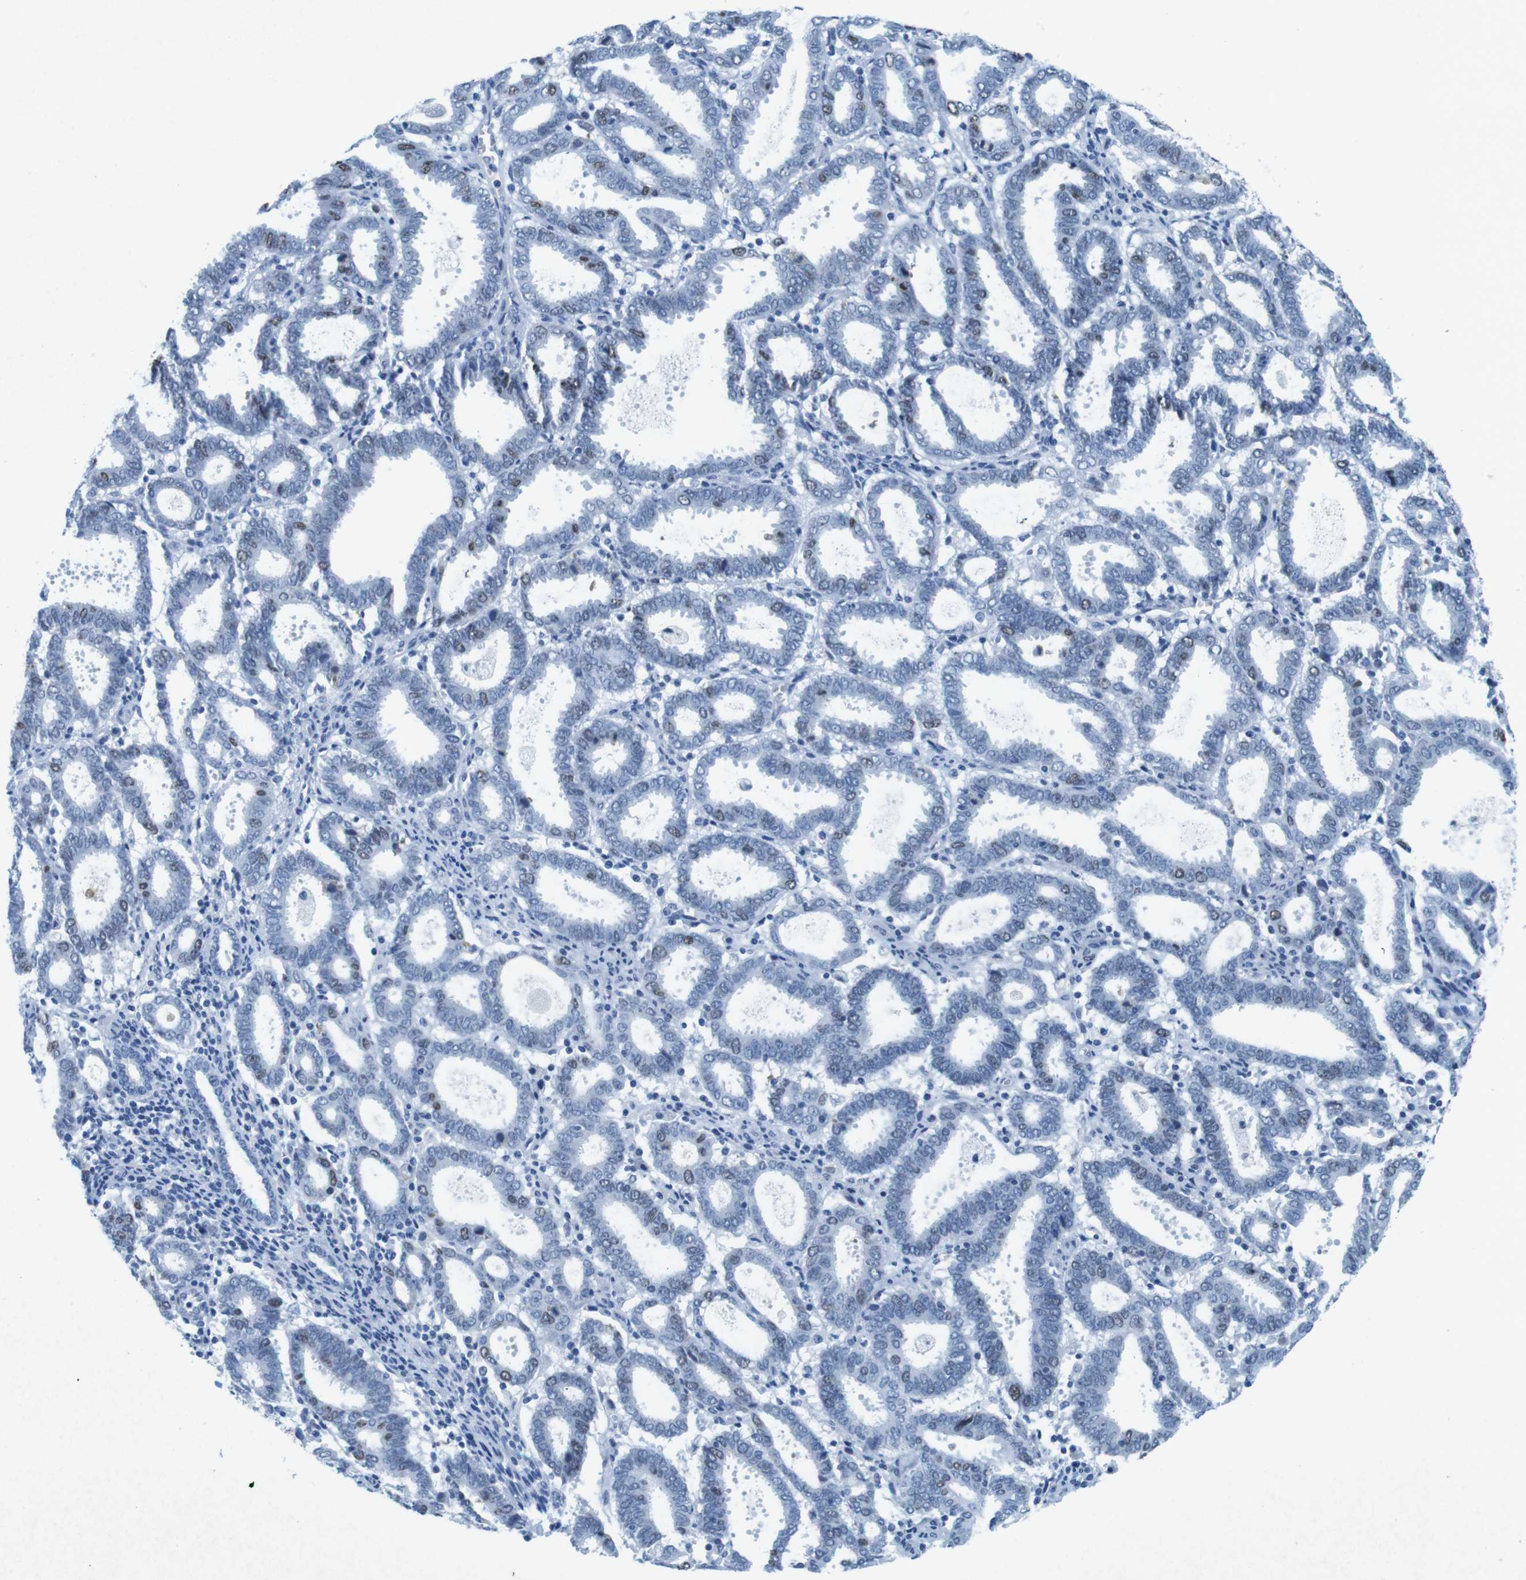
{"staining": {"intensity": "weak", "quantity": "<25%", "location": "nuclear"}, "tissue": "endometrial cancer", "cell_type": "Tumor cells", "image_type": "cancer", "snomed": [{"axis": "morphology", "description": "Adenocarcinoma, NOS"}, {"axis": "topography", "description": "Uterus"}], "caption": "Image shows no significant protein expression in tumor cells of endometrial adenocarcinoma.", "gene": "CTAG1B", "patient": {"sex": "female", "age": 83}}